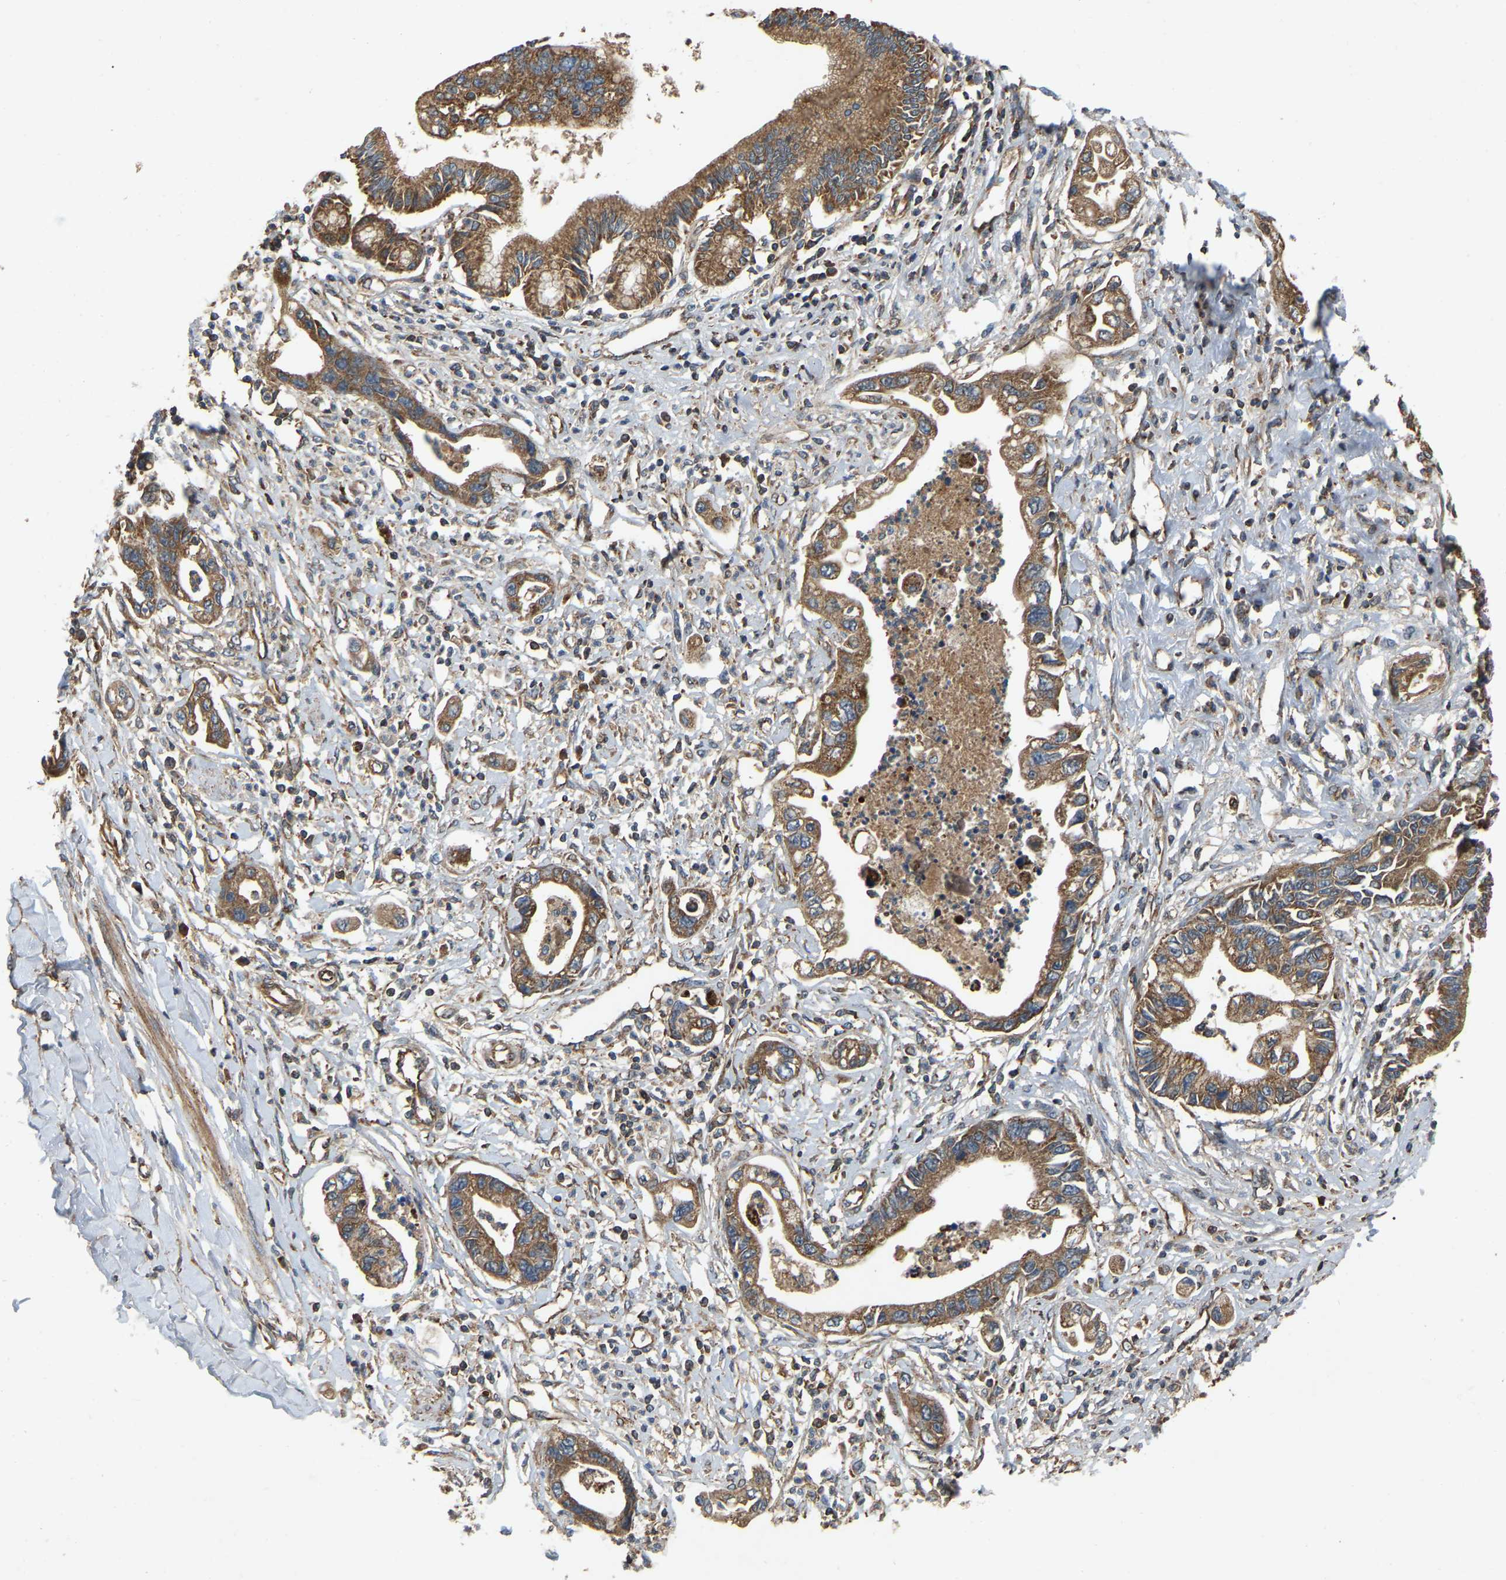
{"staining": {"intensity": "moderate", "quantity": ">75%", "location": "cytoplasmic/membranous"}, "tissue": "pancreatic cancer", "cell_type": "Tumor cells", "image_type": "cancer", "snomed": [{"axis": "morphology", "description": "Adenocarcinoma, NOS"}, {"axis": "topography", "description": "Pancreas"}], "caption": "Brown immunohistochemical staining in human pancreatic cancer displays moderate cytoplasmic/membranous expression in about >75% of tumor cells.", "gene": "SAMD9L", "patient": {"sex": "male", "age": 56}}